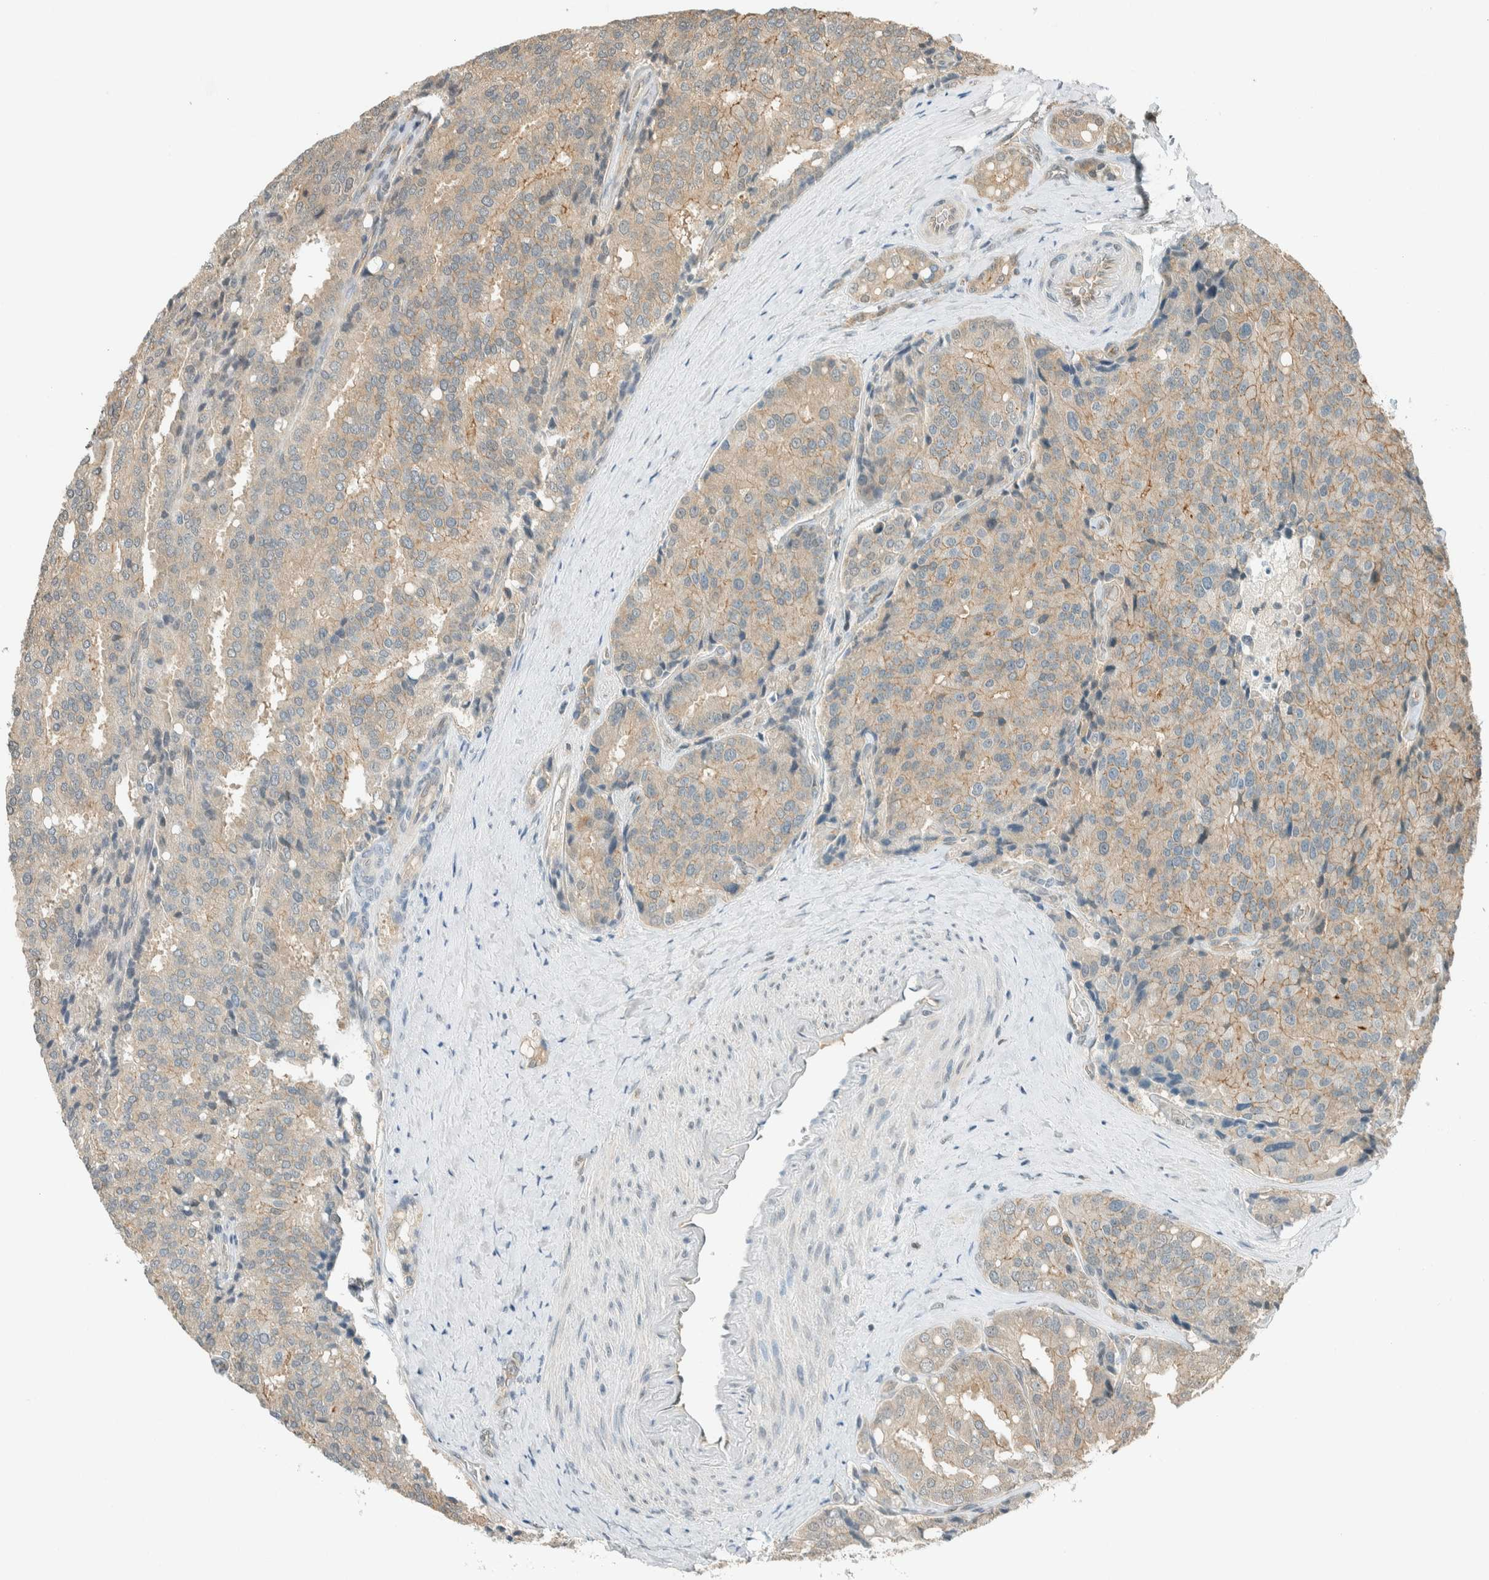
{"staining": {"intensity": "weak", "quantity": "25%-75%", "location": "cytoplasmic/membranous"}, "tissue": "prostate cancer", "cell_type": "Tumor cells", "image_type": "cancer", "snomed": [{"axis": "morphology", "description": "Adenocarcinoma, High grade"}, {"axis": "topography", "description": "Prostate"}], "caption": "DAB immunohistochemical staining of human prostate cancer (high-grade adenocarcinoma) shows weak cytoplasmic/membranous protein expression in about 25%-75% of tumor cells. (IHC, brightfield microscopy, high magnification).", "gene": "NIBAN2", "patient": {"sex": "male", "age": 50}}